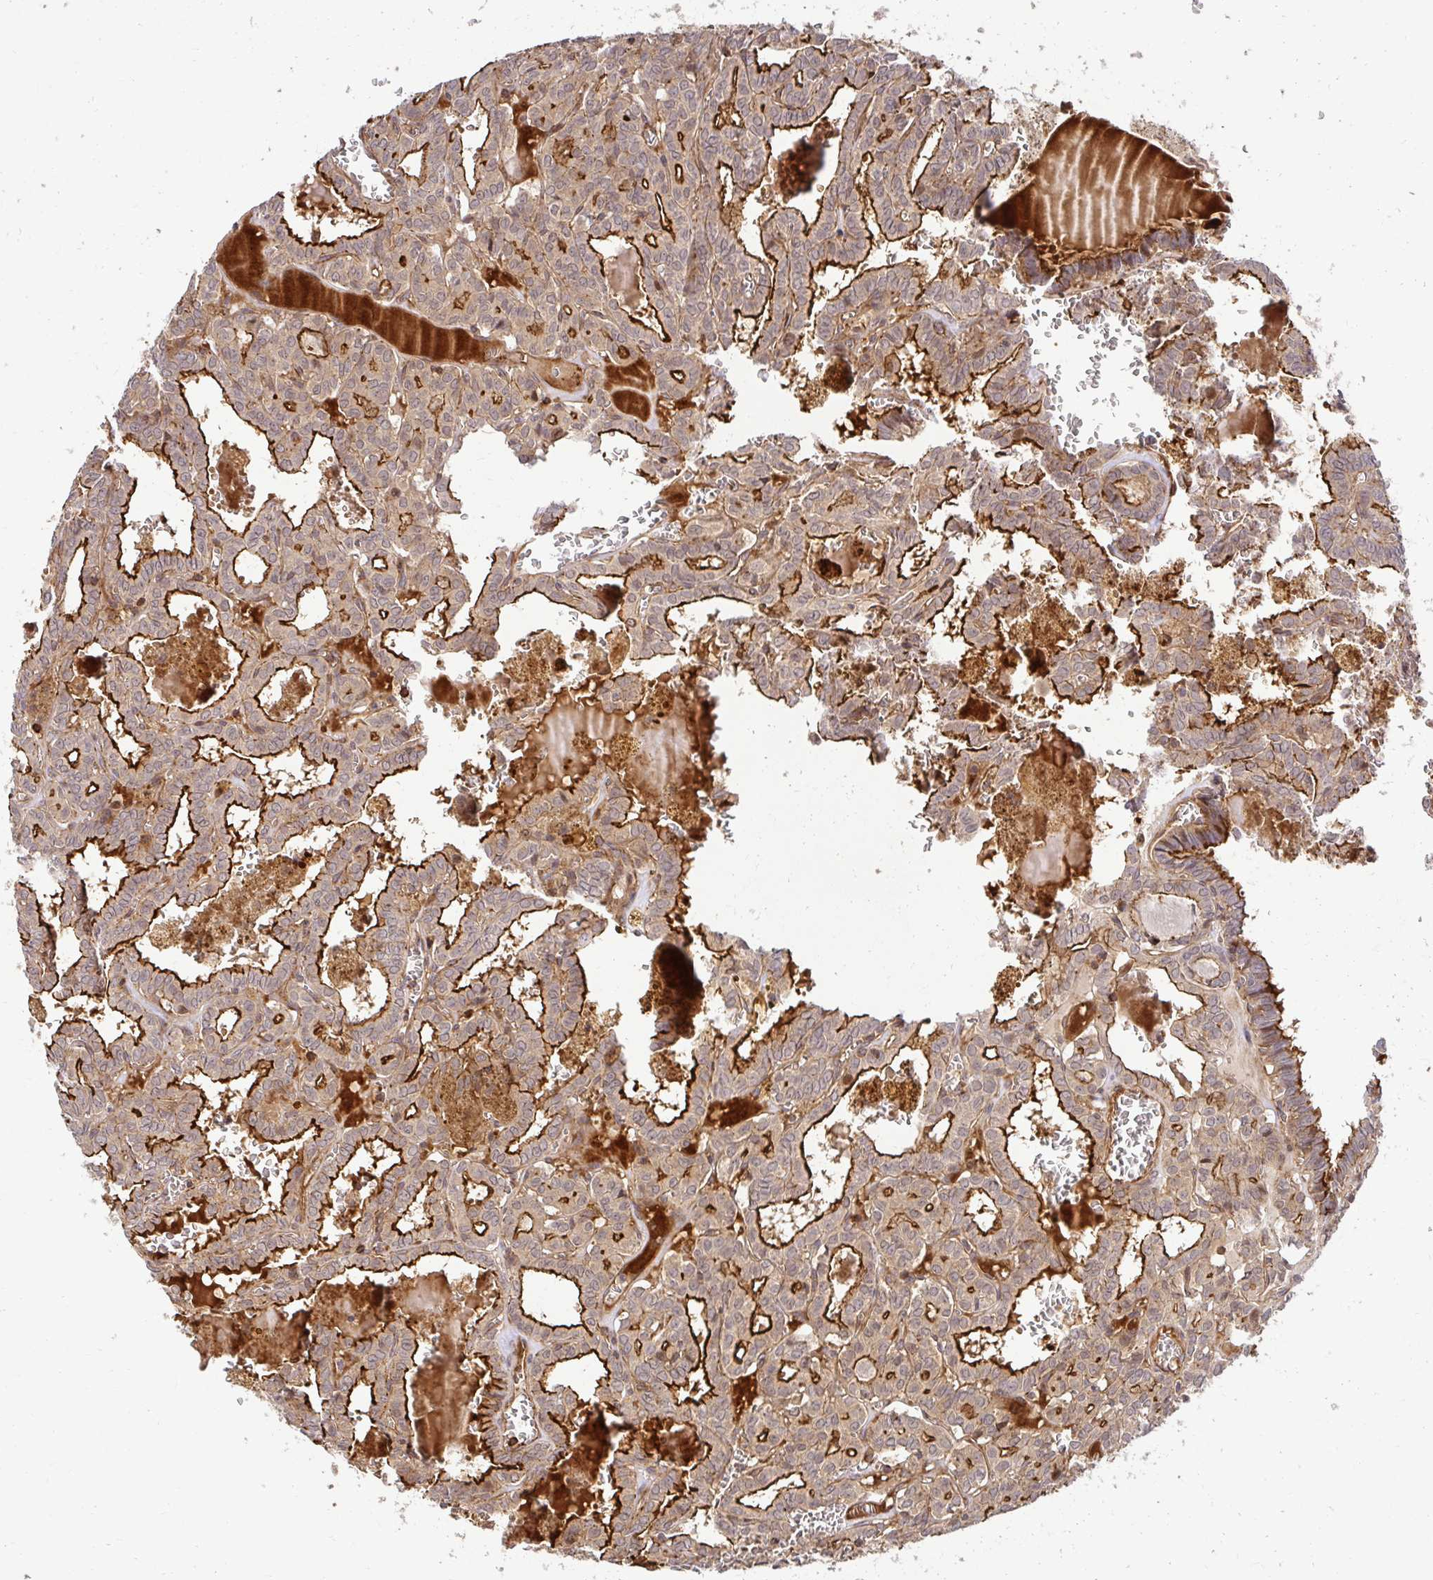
{"staining": {"intensity": "strong", "quantity": "25%-75%", "location": "cytoplasmic/membranous"}, "tissue": "thyroid cancer", "cell_type": "Tumor cells", "image_type": "cancer", "snomed": [{"axis": "morphology", "description": "Papillary adenocarcinoma, NOS"}, {"axis": "topography", "description": "Thyroid gland"}], "caption": "This micrograph reveals IHC staining of human thyroid cancer (papillary adenocarcinoma), with high strong cytoplasmic/membranous expression in approximately 25%-75% of tumor cells.", "gene": "PSMA4", "patient": {"sex": "female", "age": 39}}